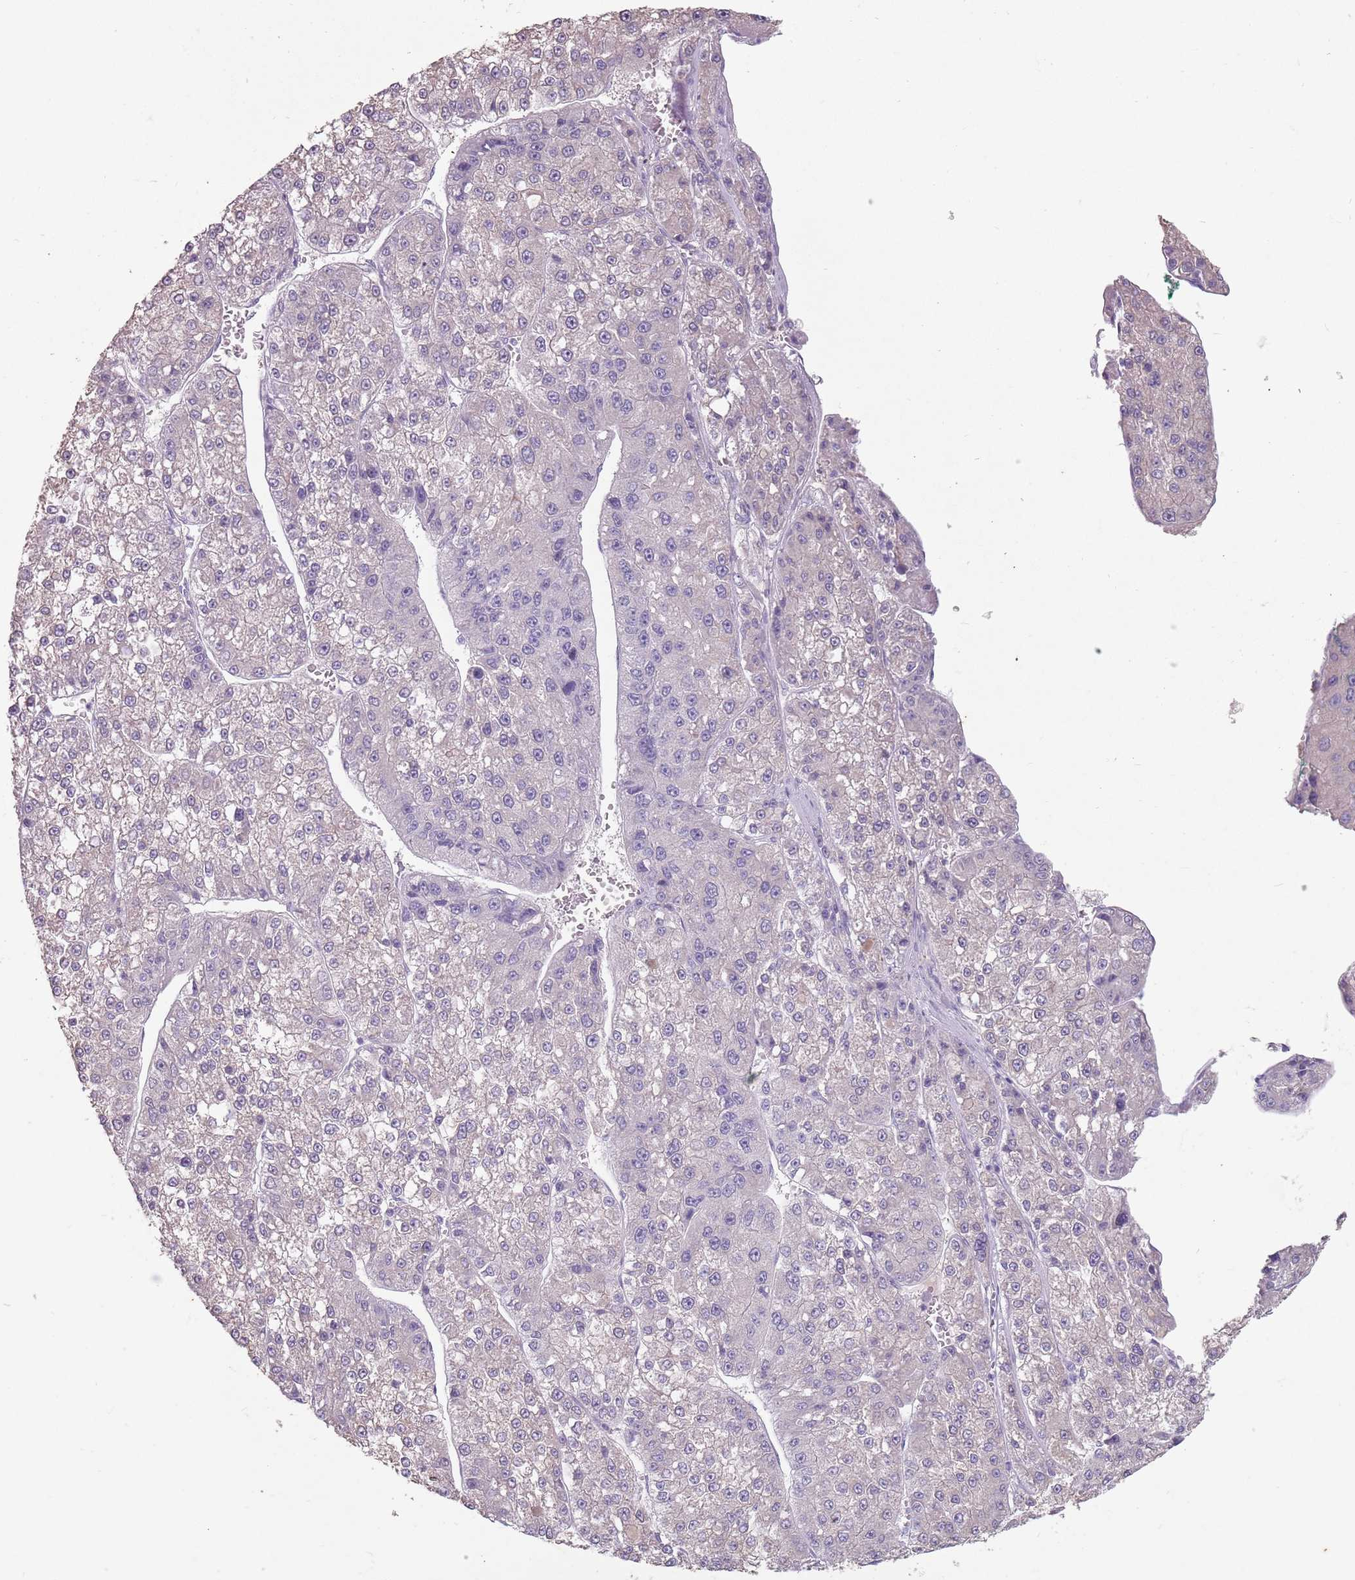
{"staining": {"intensity": "negative", "quantity": "none", "location": "none"}, "tissue": "liver cancer", "cell_type": "Tumor cells", "image_type": "cancer", "snomed": [{"axis": "morphology", "description": "Carcinoma, Hepatocellular, NOS"}, {"axis": "topography", "description": "Liver"}], "caption": "The photomicrograph demonstrates no staining of tumor cells in liver cancer.", "gene": "STYK1", "patient": {"sex": "female", "age": 73}}